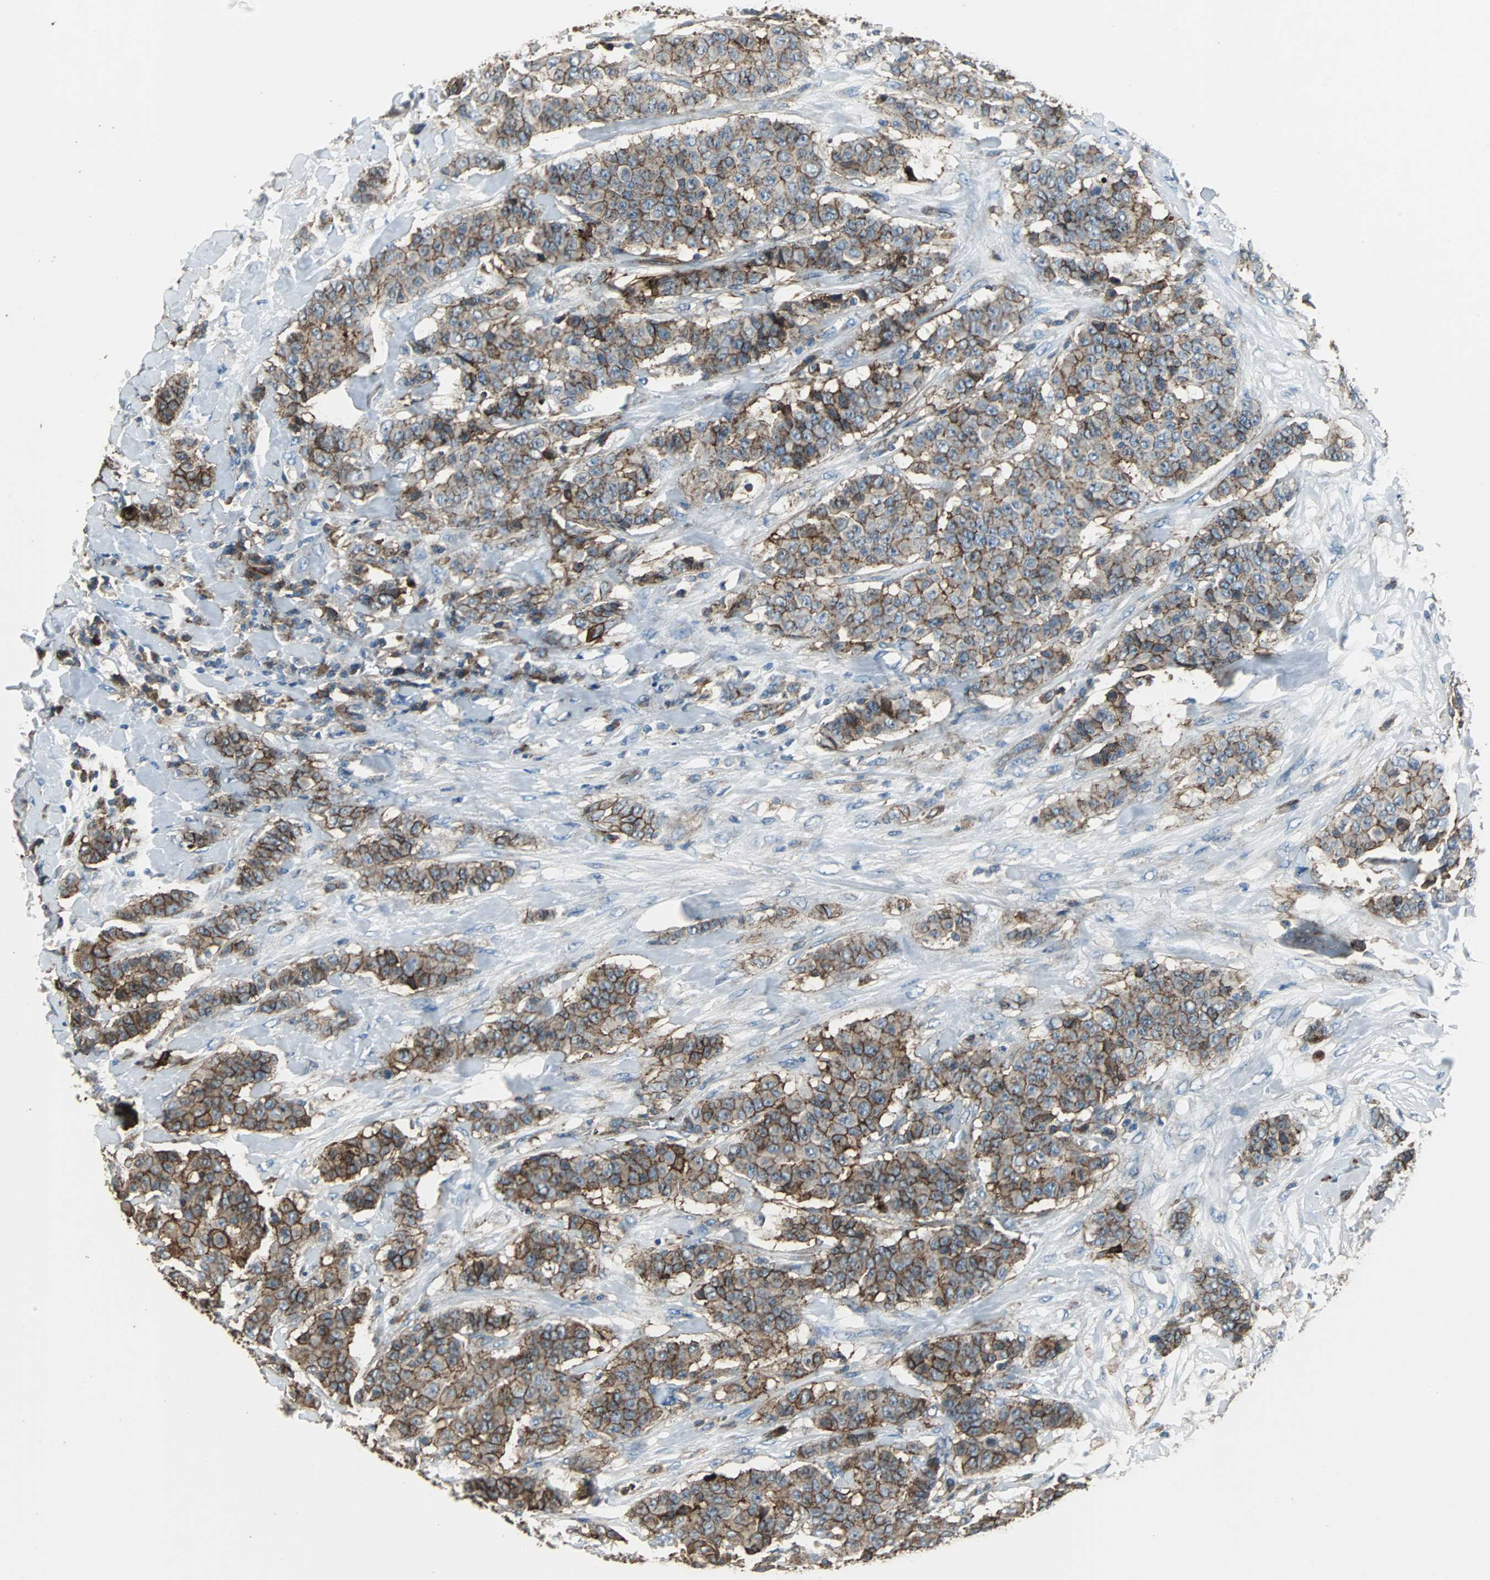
{"staining": {"intensity": "moderate", "quantity": ">75%", "location": "cytoplasmic/membranous"}, "tissue": "breast cancer", "cell_type": "Tumor cells", "image_type": "cancer", "snomed": [{"axis": "morphology", "description": "Duct carcinoma"}, {"axis": "topography", "description": "Breast"}], "caption": "This photomicrograph displays breast cancer (intraductal carcinoma) stained with IHC to label a protein in brown. The cytoplasmic/membranous of tumor cells show moderate positivity for the protein. Nuclei are counter-stained blue.", "gene": "F11R", "patient": {"sex": "female", "age": 40}}